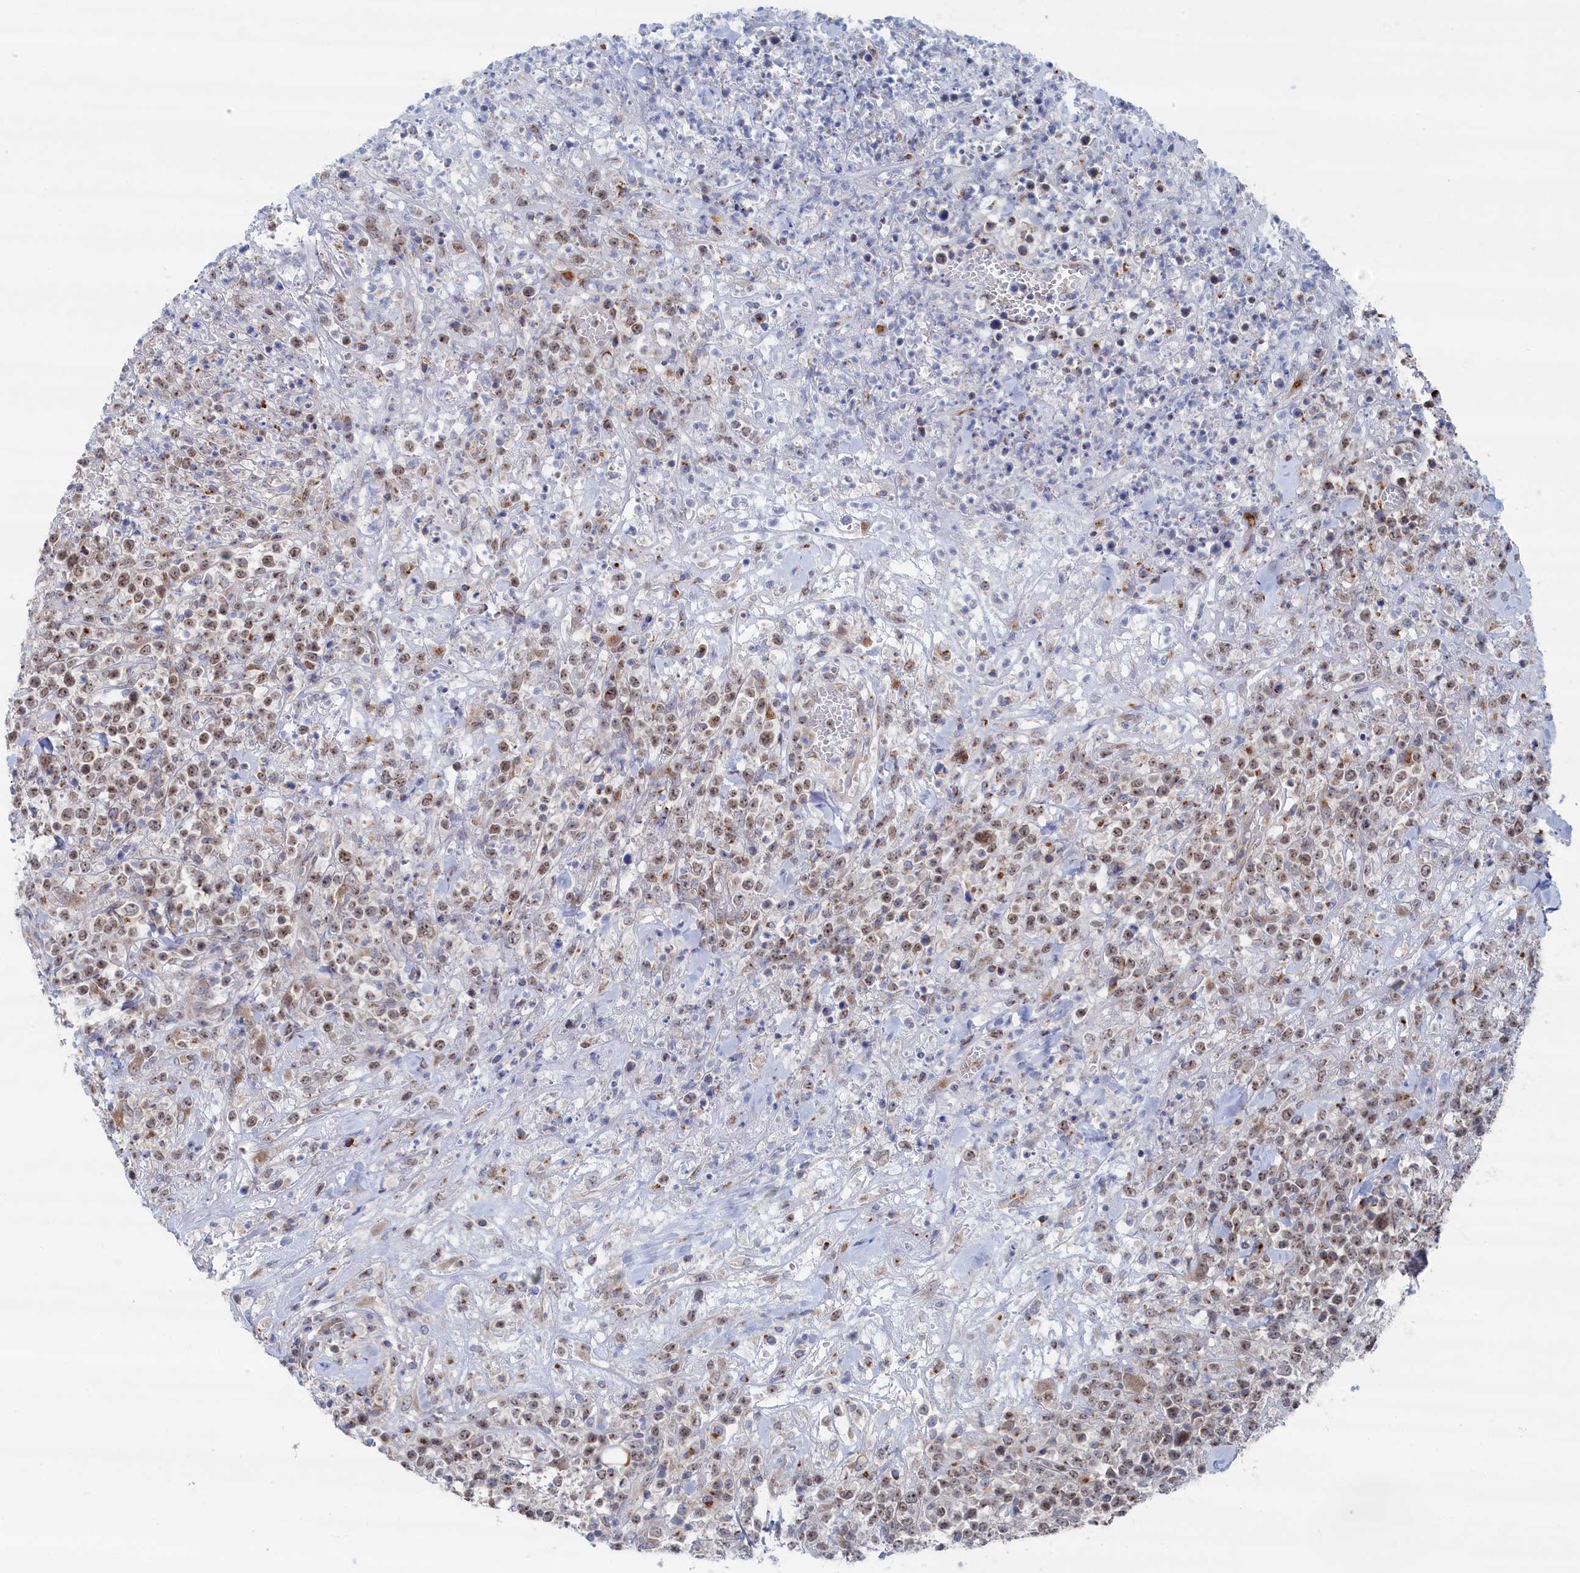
{"staining": {"intensity": "moderate", "quantity": "25%-75%", "location": "nuclear"}, "tissue": "lymphoma", "cell_type": "Tumor cells", "image_type": "cancer", "snomed": [{"axis": "morphology", "description": "Malignant lymphoma, non-Hodgkin's type, High grade"}, {"axis": "topography", "description": "Colon"}], "caption": "Immunohistochemical staining of lymphoma reveals medium levels of moderate nuclear protein expression in approximately 25%-75% of tumor cells. (Stains: DAB (3,3'-diaminobenzidine) in brown, nuclei in blue, Microscopy: brightfield microscopy at high magnification).", "gene": "IRX1", "patient": {"sex": "female", "age": 53}}